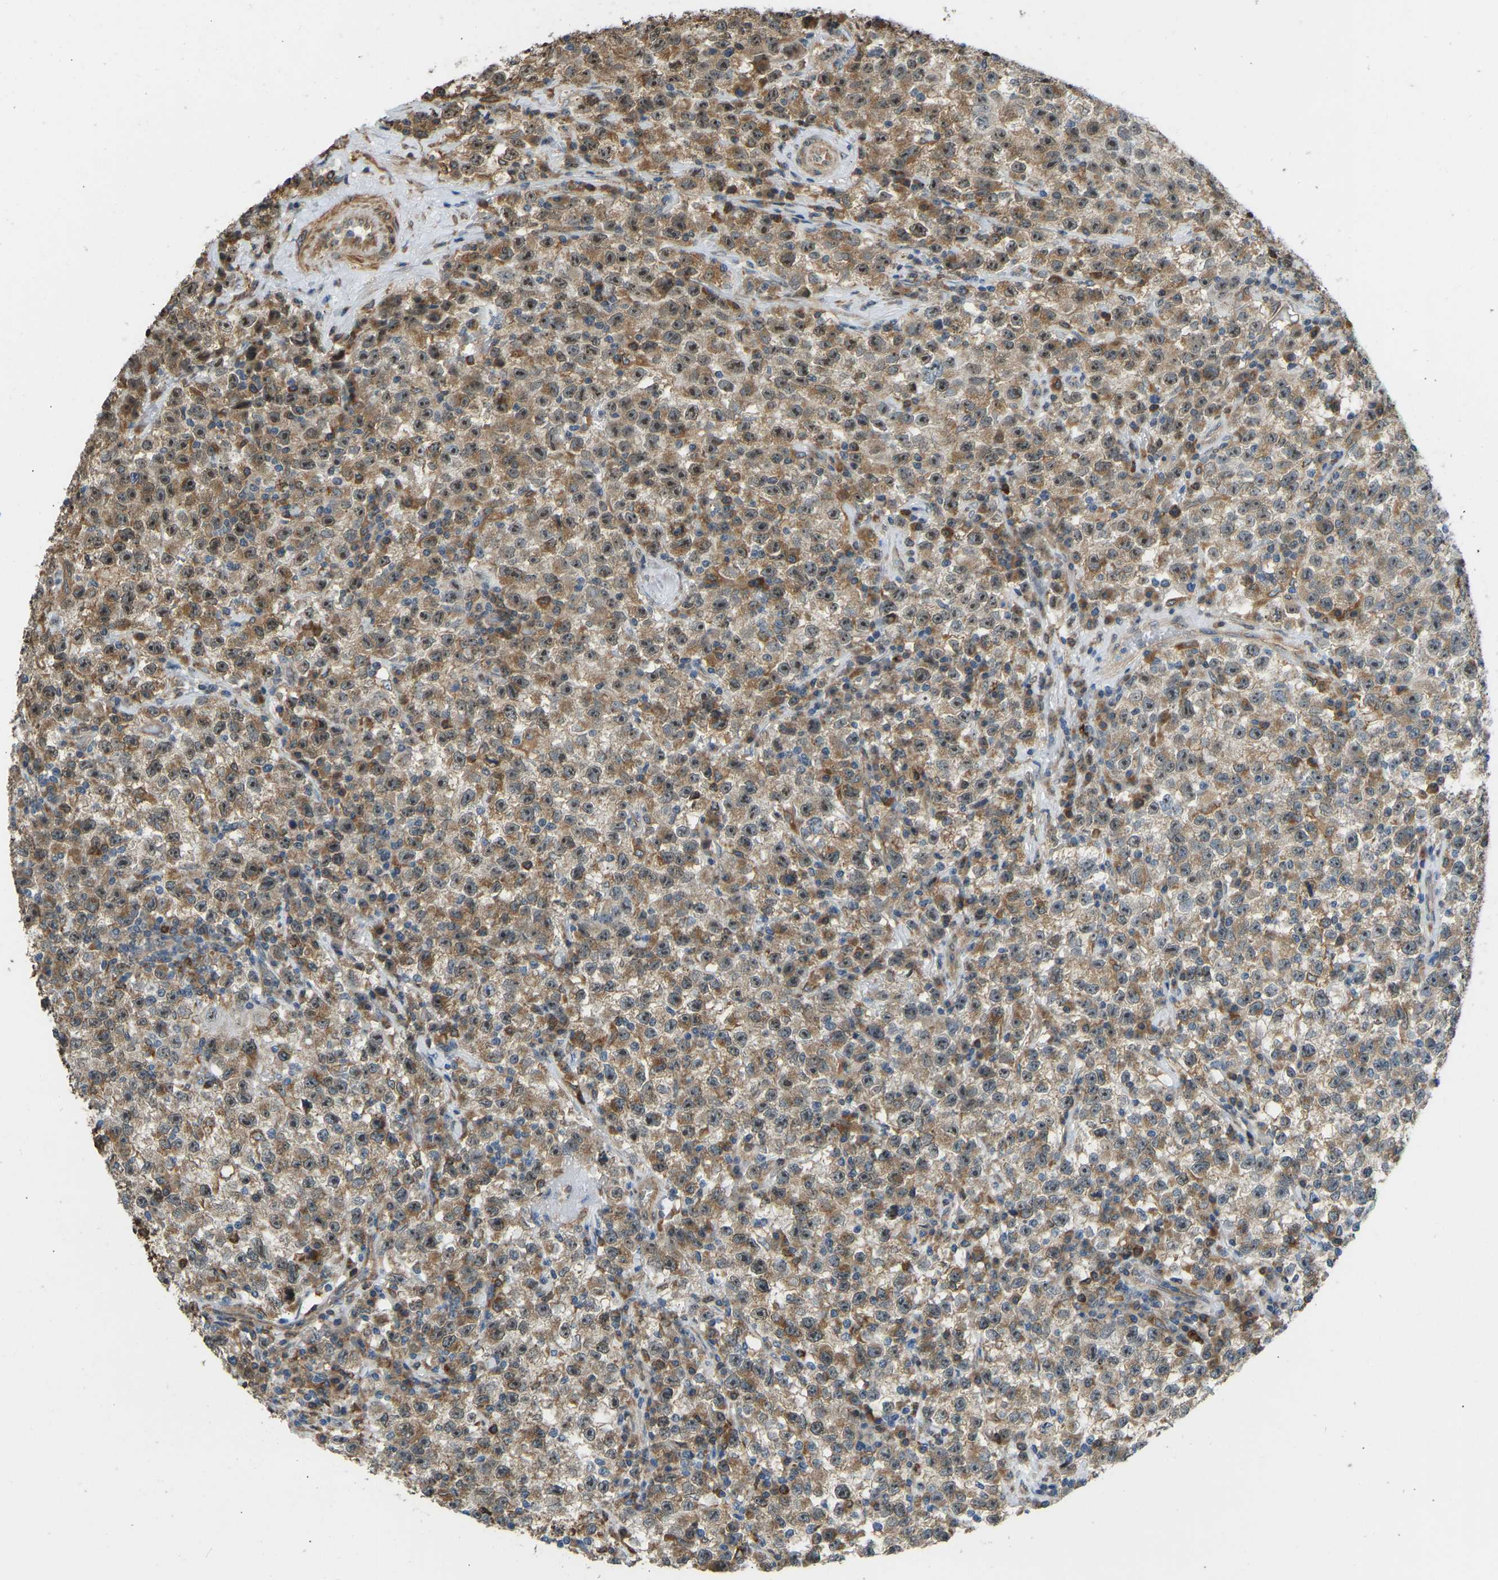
{"staining": {"intensity": "moderate", "quantity": "25%-75%", "location": "cytoplasmic/membranous,nuclear"}, "tissue": "testis cancer", "cell_type": "Tumor cells", "image_type": "cancer", "snomed": [{"axis": "morphology", "description": "Seminoma, NOS"}, {"axis": "topography", "description": "Testis"}], "caption": "This is an image of immunohistochemistry (IHC) staining of seminoma (testis), which shows moderate expression in the cytoplasmic/membranous and nuclear of tumor cells.", "gene": "OS9", "patient": {"sex": "male", "age": 22}}